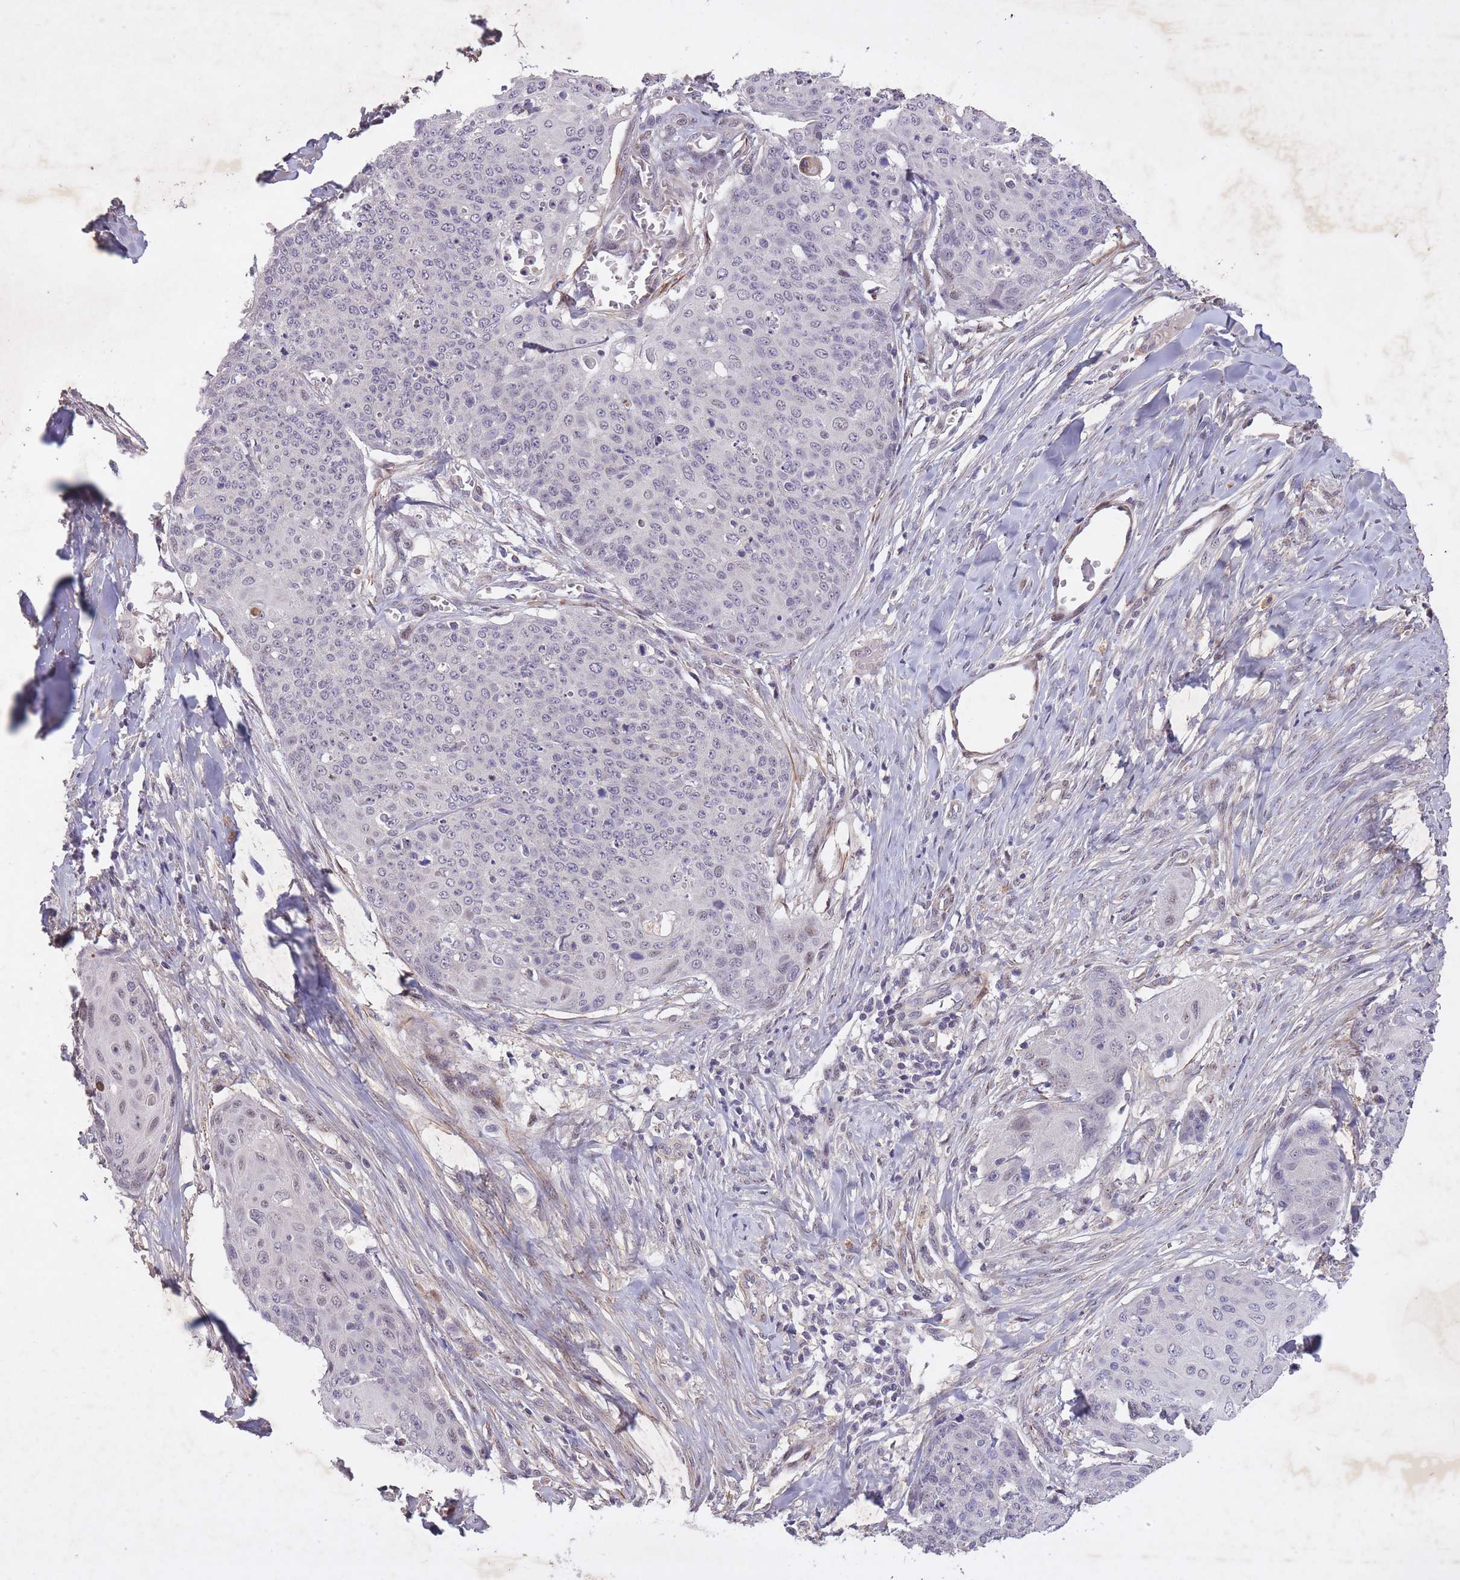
{"staining": {"intensity": "negative", "quantity": "none", "location": "none"}, "tissue": "skin cancer", "cell_type": "Tumor cells", "image_type": "cancer", "snomed": [{"axis": "morphology", "description": "Squamous cell carcinoma, NOS"}, {"axis": "topography", "description": "Skin"}, {"axis": "topography", "description": "Vulva"}], "caption": "An immunohistochemistry photomicrograph of skin cancer is shown. There is no staining in tumor cells of skin cancer. (DAB (3,3'-diaminobenzidine) IHC, high magnification).", "gene": "CBX6", "patient": {"sex": "female", "age": 85}}